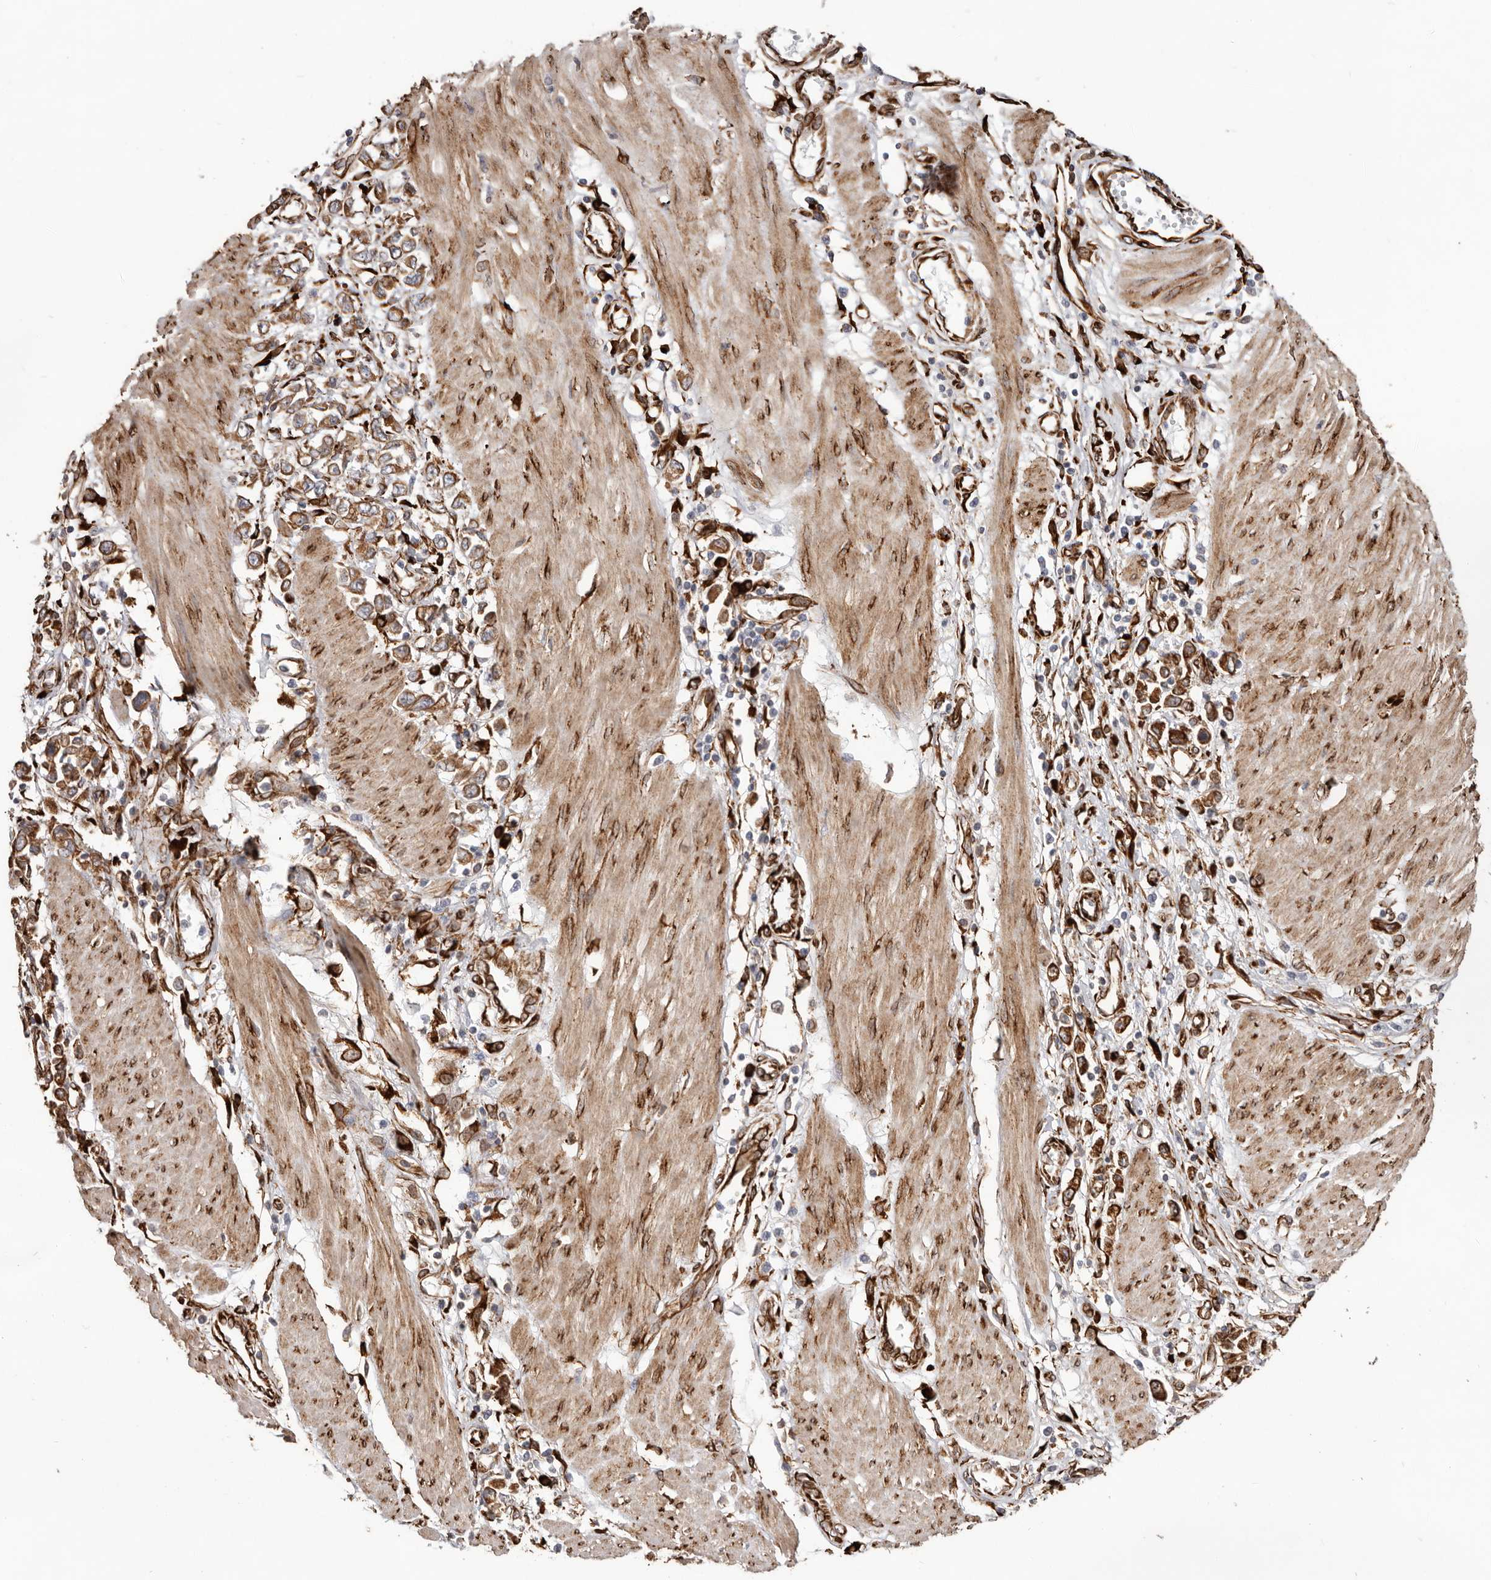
{"staining": {"intensity": "moderate", "quantity": ">75%", "location": "cytoplasmic/membranous"}, "tissue": "stomach cancer", "cell_type": "Tumor cells", "image_type": "cancer", "snomed": [{"axis": "morphology", "description": "Adenocarcinoma, NOS"}, {"axis": "topography", "description": "Stomach"}], "caption": "A photomicrograph of human stomach cancer (adenocarcinoma) stained for a protein exhibits moderate cytoplasmic/membranous brown staining in tumor cells.", "gene": "WDTC1", "patient": {"sex": "female", "age": 76}}